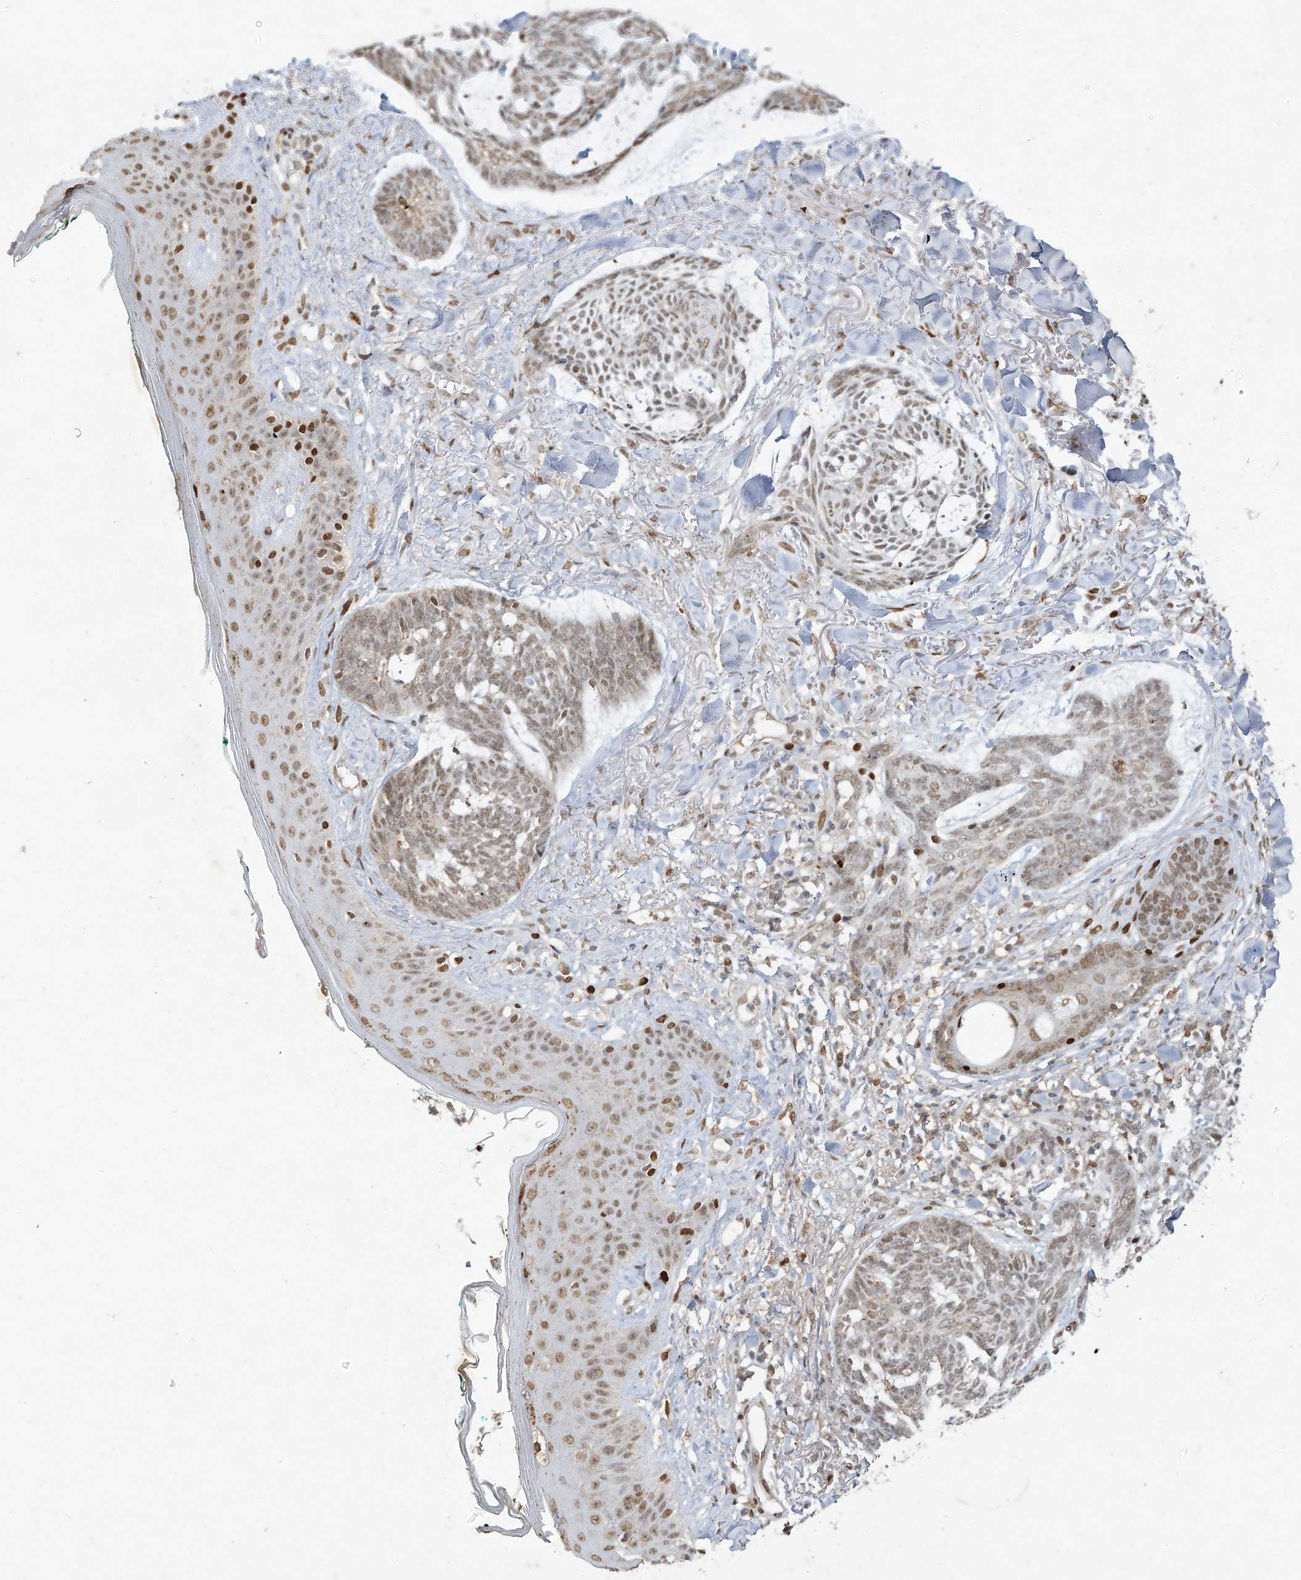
{"staining": {"intensity": "weak", "quantity": ">75%", "location": "nuclear"}, "tissue": "skin cancer", "cell_type": "Tumor cells", "image_type": "cancer", "snomed": [{"axis": "morphology", "description": "Basal cell carcinoma"}, {"axis": "topography", "description": "Skin"}], "caption": "IHC (DAB (3,3'-diaminobenzidine)) staining of skin cancer exhibits weak nuclear protein staining in about >75% of tumor cells. (brown staining indicates protein expression, while blue staining denotes nuclei).", "gene": "ATRIP", "patient": {"sex": "male", "age": 43}}